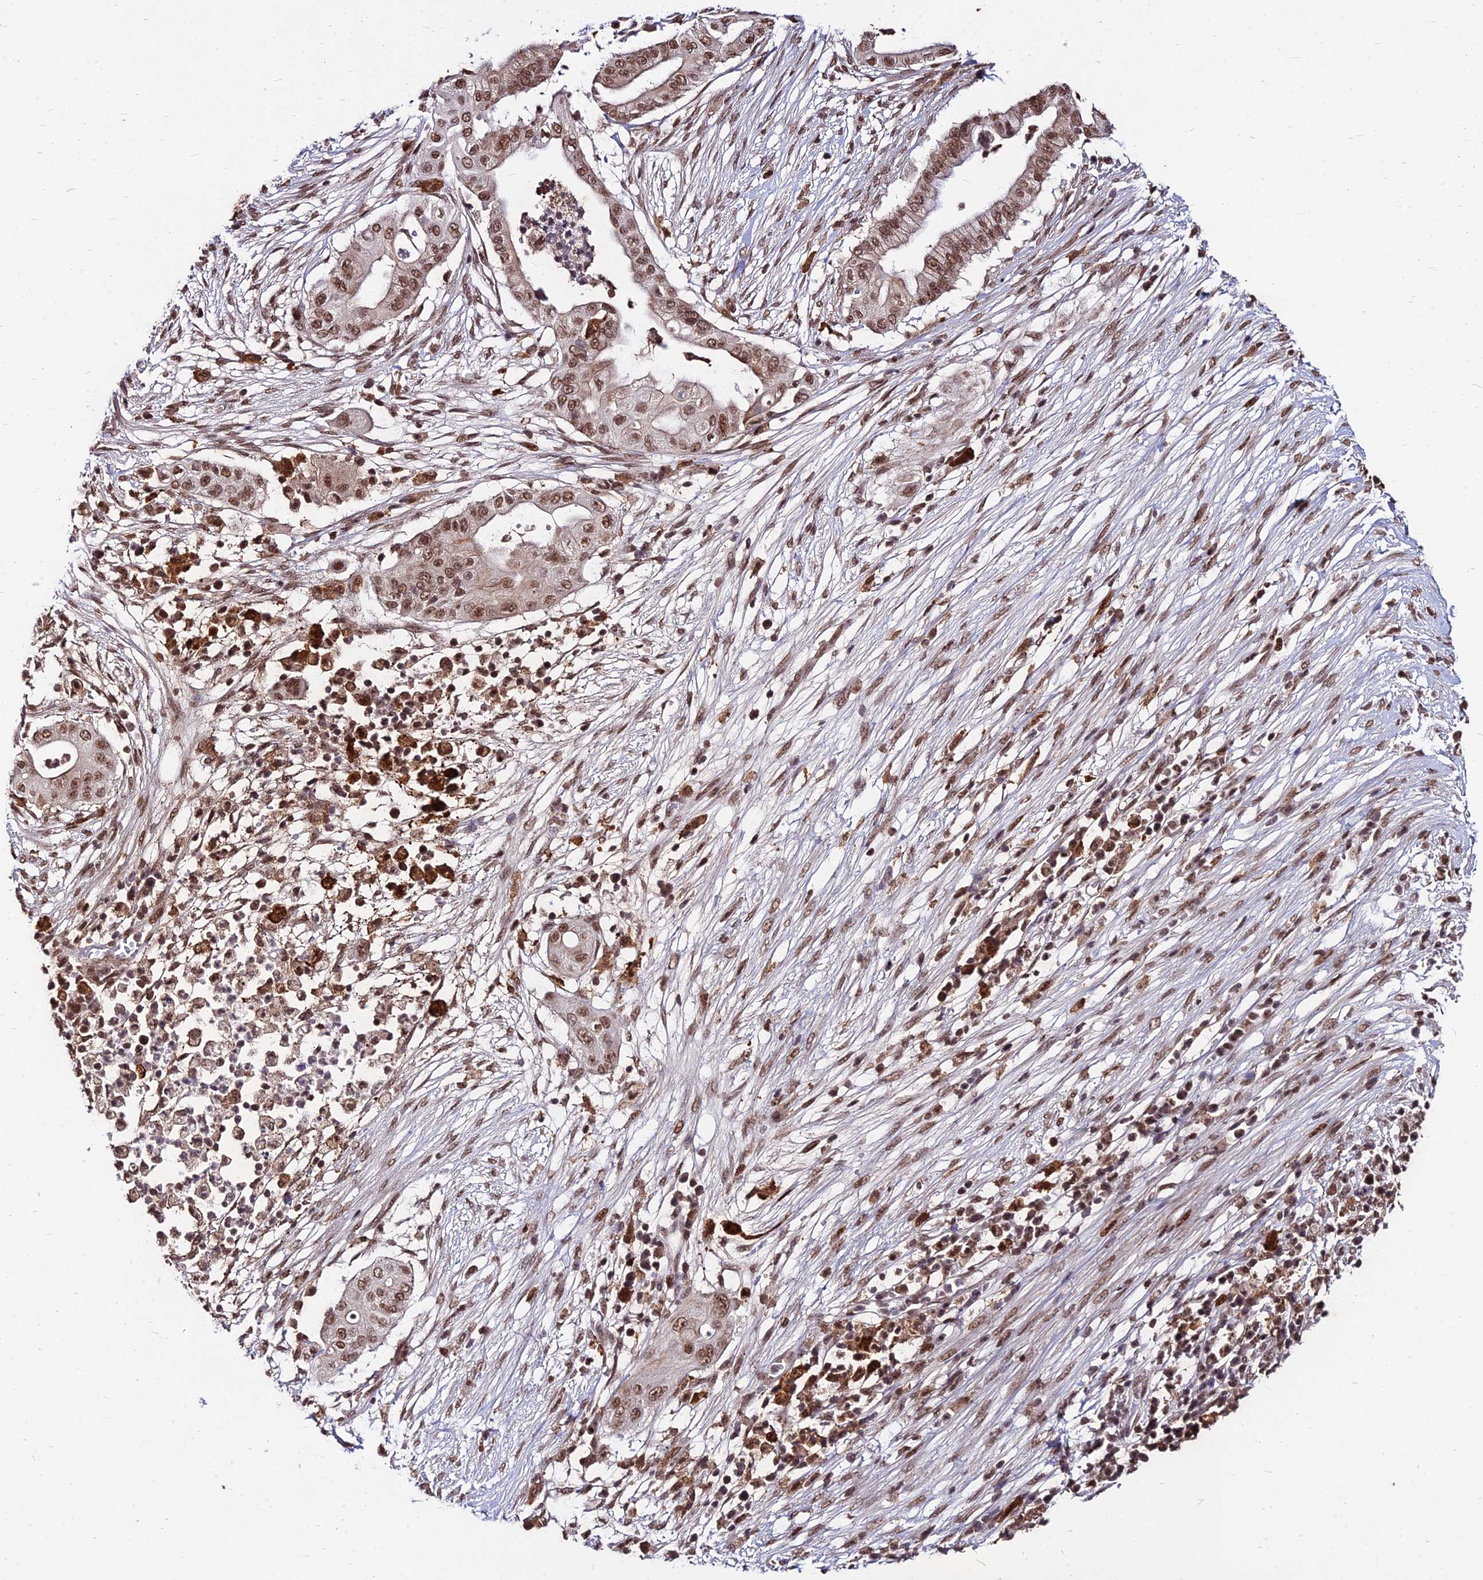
{"staining": {"intensity": "moderate", "quantity": ">75%", "location": "nuclear"}, "tissue": "pancreatic cancer", "cell_type": "Tumor cells", "image_type": "cancer", "snomed": [{"axis": "morphology", "description": "Adenocarcinoma, NOS"}, {"axis": "topography", "description": "Pancreas"}], "caption": "This is a histology image of IHC staining of pancreatic cancer (adenocarcinoma), which shows moderate expression in the nuclear of tumor cells.", "gene": "ZBED4", "patient": {"sex": "male", "age": 68}}